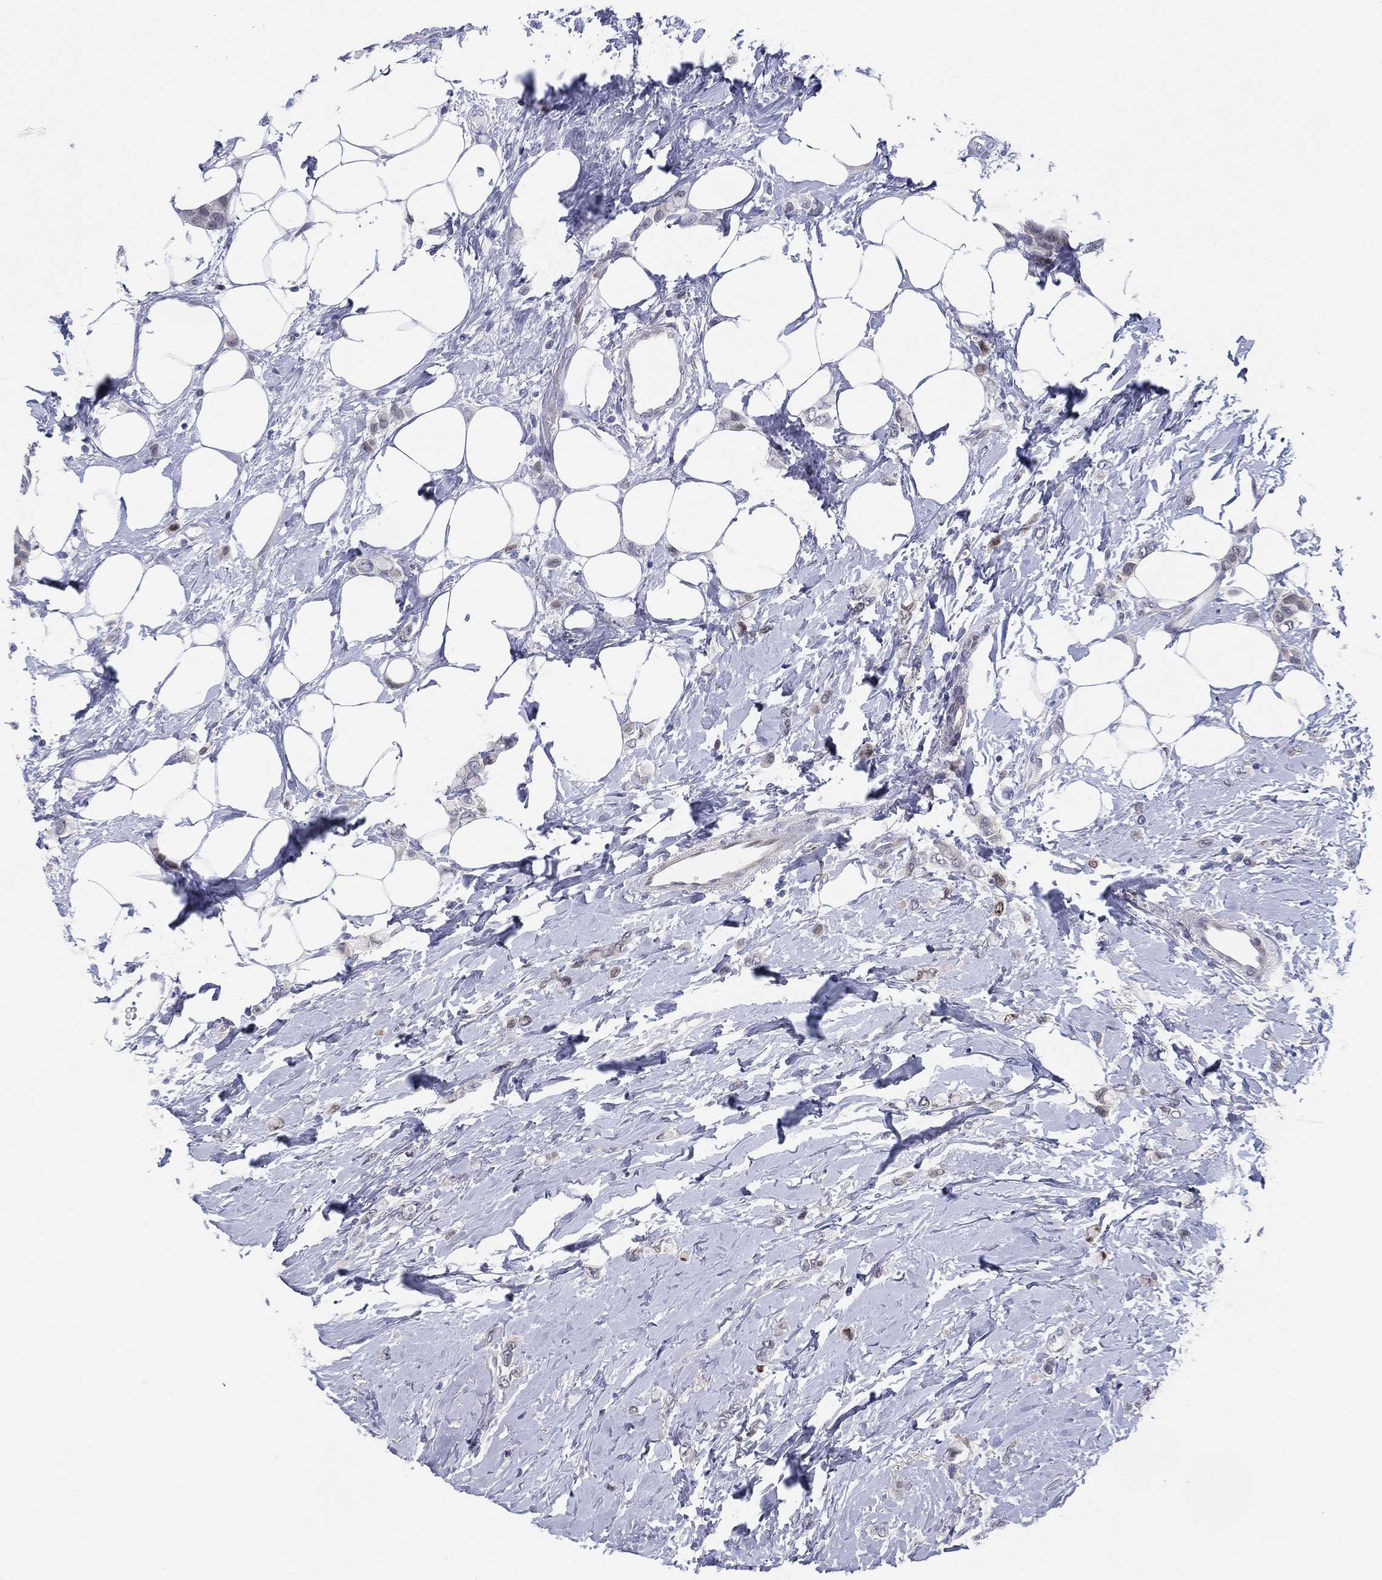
{"staining": {"intensity": "negative", "quantity": "none", "location": "none"}, "tissue": "breast cancer", "cell_type": "Tumor cells", "image_type": "cancer", "snomed": [{"axis": "morphology", "description": "Lobular carcinoma"}, {"axis": "topography", "description": "Breast"}], "caption": "Tumor cells are negative for protein expression in human breast cancer (lobular carcinoma).", "gene": "SLC4A4", "patient": {"sex": "female", "age": 66}}